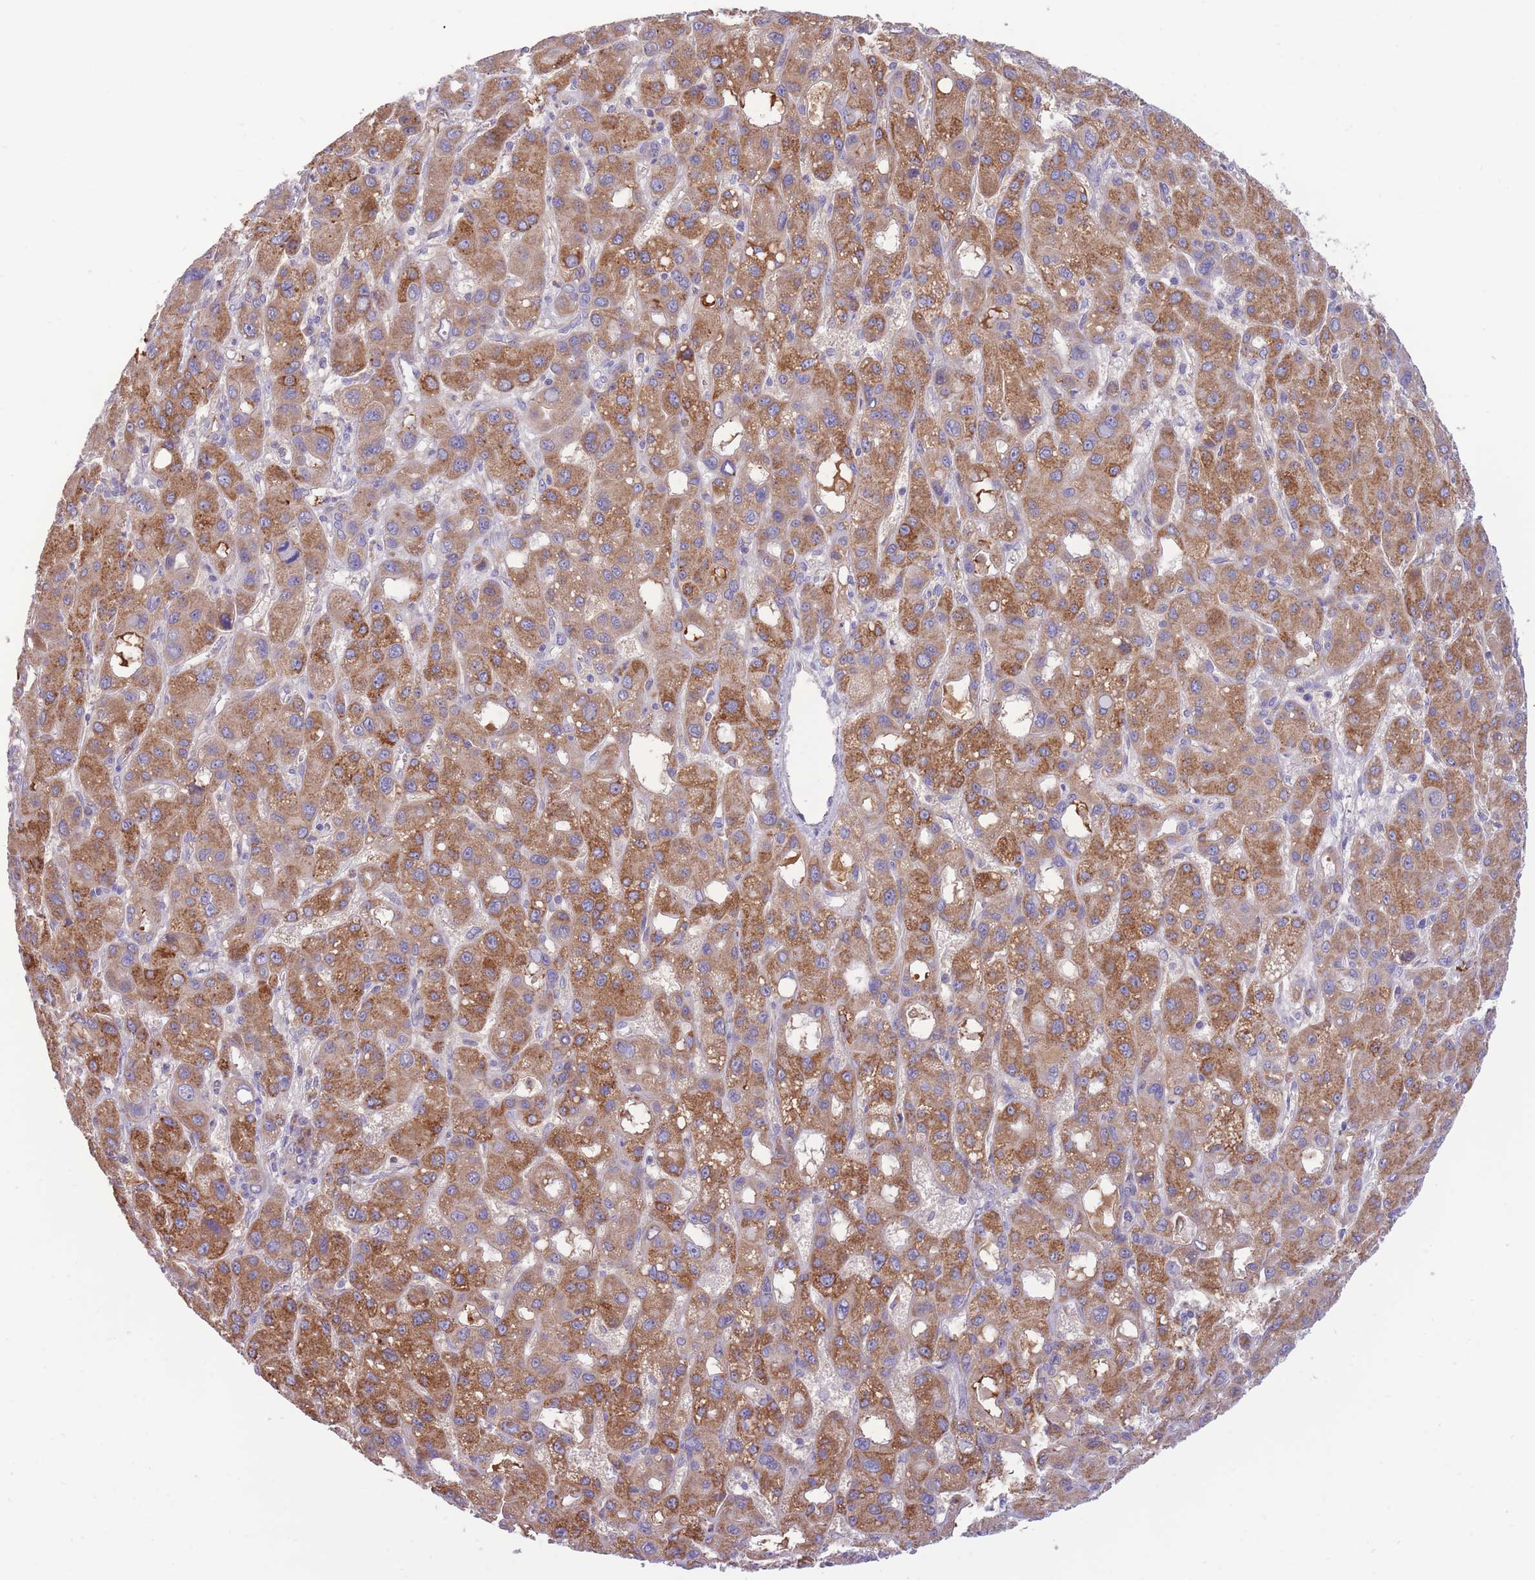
{"staining": {"intensity": "moderate", "quantity": ">75%", "location": "cytoplasmic/membranous"}, "tissue": "liver cancer", "cell_type": "Tumor cells", "image_type": "cancer", "snomed": [{"axis": "morphology", "description": "Carcinoma, Hepatocellular, NOS"}, {"axis": "topography", "description": "Liver"}], "caption": "Tumor cells exhibit medium levels of moderate cytoplasmic/membranous positivity in approximately >75% of cells in liver cancer. The protein is stained brown, and the nuclei are stained in blue (DAB (3,3'-diaminobenzidine) IHC with brightfield microscopy, high magnification).", "gene": "SULT1A1", "patient": {"sex": "male", "age": 55}}